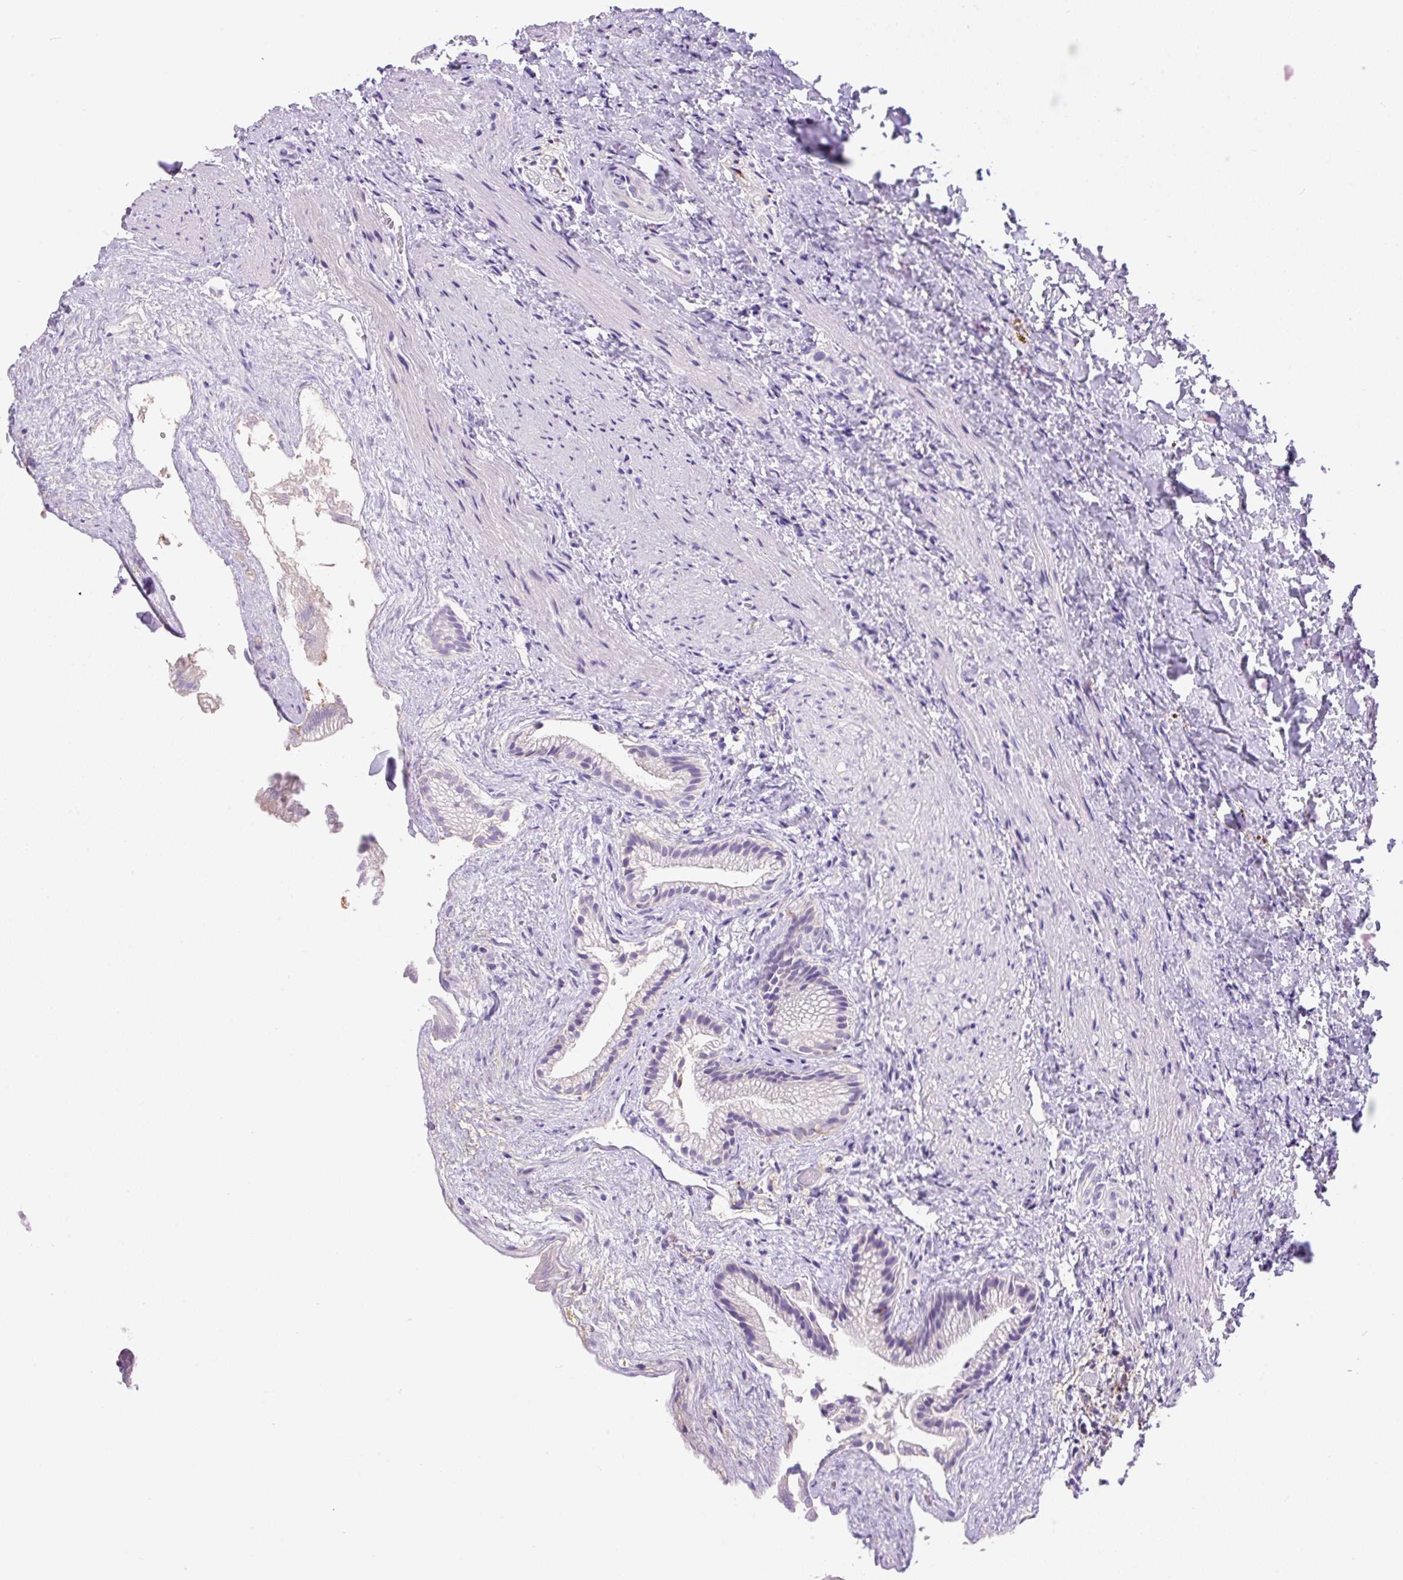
{"staining": {"intensity": "negative", "quantity": "none", "location": "none"}, "tissue": "gallbladder", "cell_type": "Glandular cells", "image_type": "normal", "snomed": [{"axis": "morphology", "description": "Normal tissue, NOS"}, {"axis": "morphology", "description": "Inflammation, NOS"}, {"axis": "topography", "description": "Gallbladder"}], "caption": "Glandular cells show no significant staining in normal gallbladder. (Brightfield microscopy of DAB immunohistochemistry (IHC) at high magnification).", "gene": "TDRD15", "patient": {"sex": "male", "age": 51}}